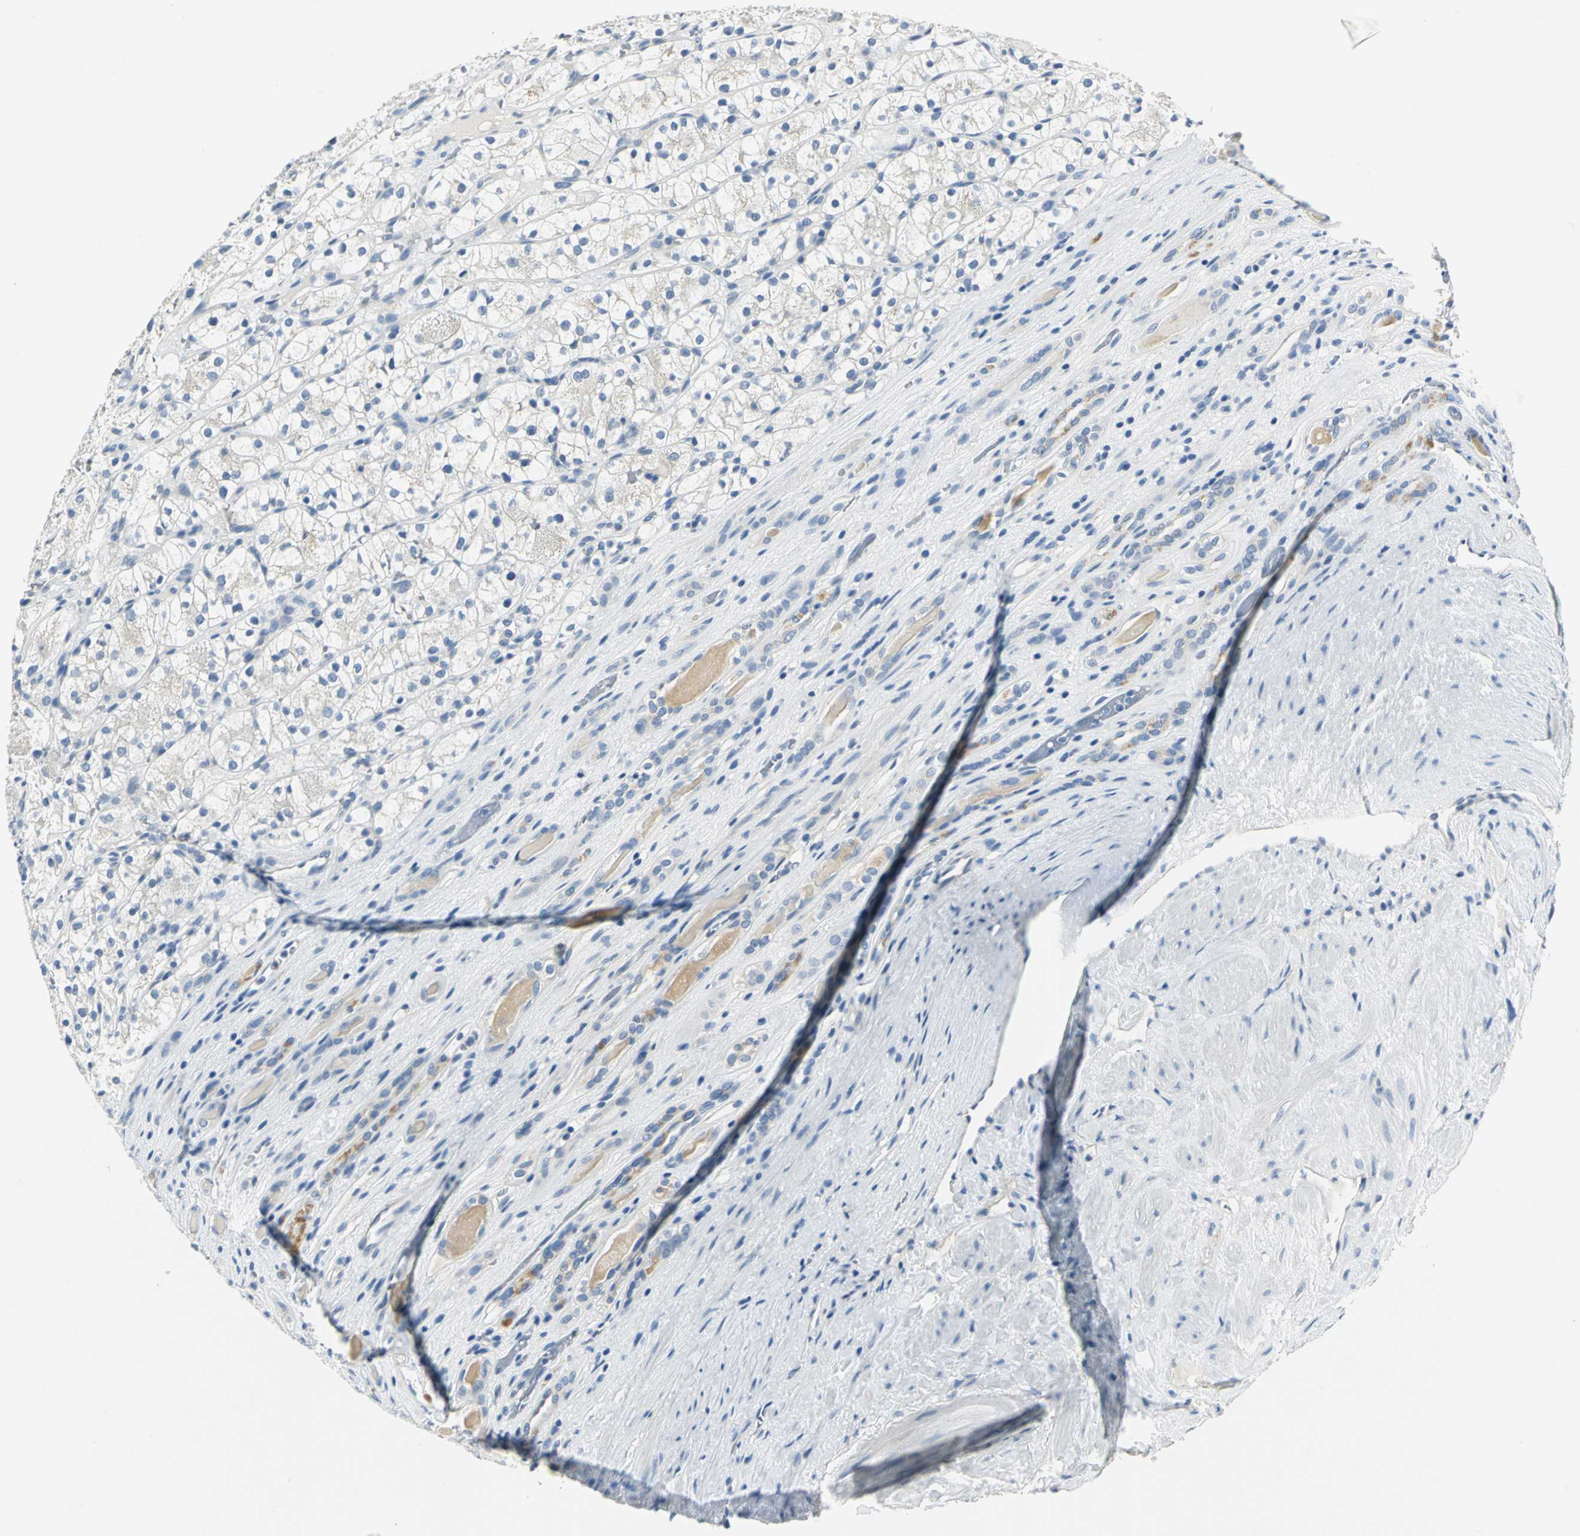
{"staining": {"intensity": "weak", "quantity": "25%-75%", "location": "cytoplasmic/membranous"}, "tissue": "renal cancer", "cell_type": "Tumor cells", "image_type": "cancer", "snomed": [{"axis": "morphology", "description": "Adenocarcinoma, NOS"}, {"axis": "topography", "description": "Kidney"}], "caption": "Approximately 25%-75% of tumor cells in human renal cancer demonstrate weak cytoplasmic/membranous protein positivity as visualized by brown immunohistochemical staining.", "gene": "RIPOR1", "patient": {"sex": "female", "age": 60}}